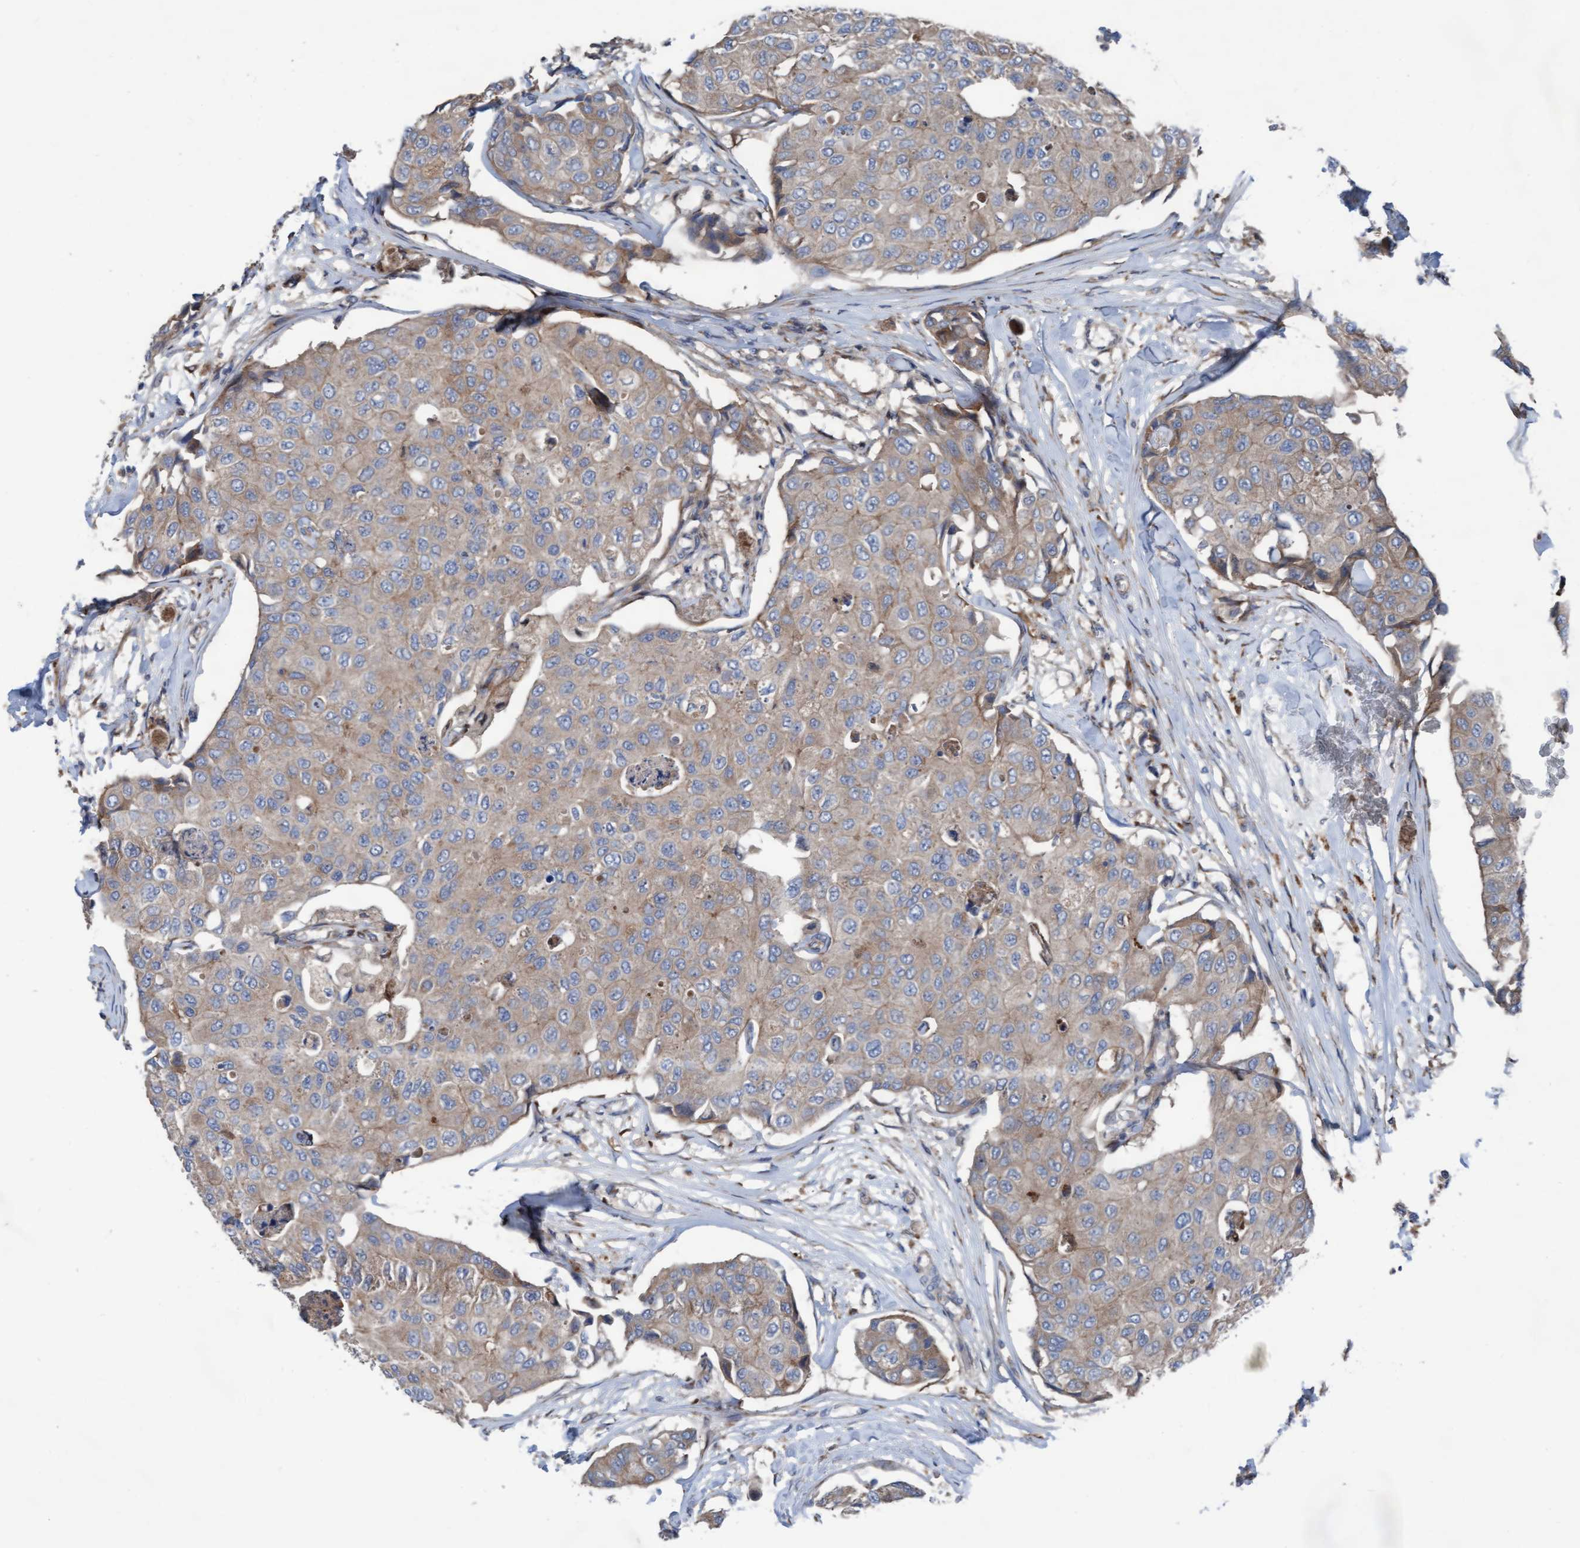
{"staining": {"intensity": "weak", "quantity": ">75%", "location": "cytoplasmic/membranous"}, "tissue": "breast cancer", "cell_type": "Tumor cells", "image_type": "cancer", "snomed": [{"axis": "morphology", "description": "Duct carcinoma"}, {"axis": "topography", "description": "Breast"}], "caption": "Immunohistochemical staining of infiltrating ductal carcinoma (breast) demonstrates weak cytoplasmic/membranous protein expression in approximately >75% of tumor cells.", "gene": "KLHL26", "patient": {"sex": "female", "age": 80}}